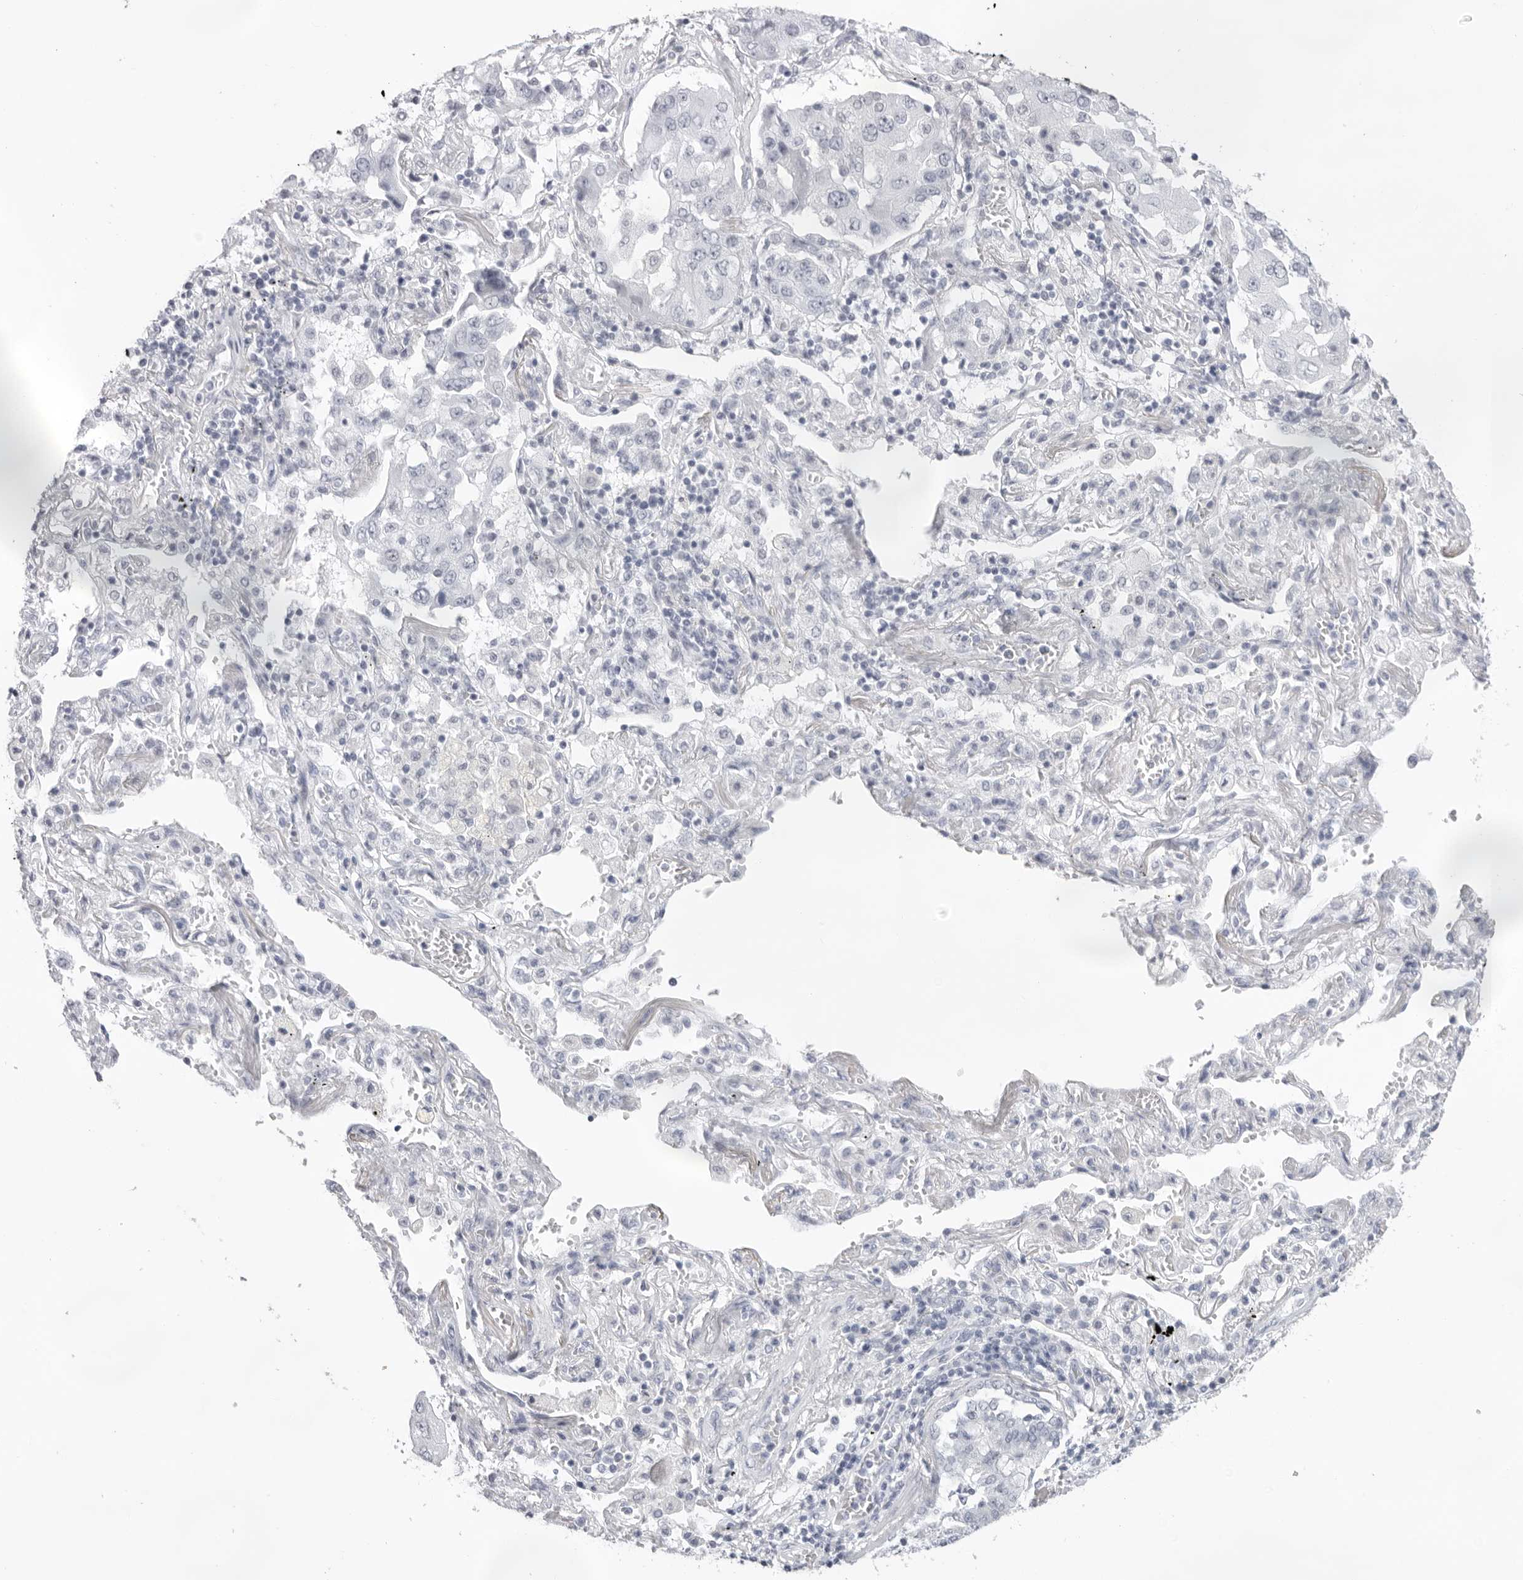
{"staining": {"intensity": "negative", "quantity": "none", "location": "none"}, "tissue": "lung cancer", "cell_type": "Tumor cells", "image_type": "cancer", "snomed": [{"axis": "morphology", "description": "Adenocarcinoma, NOS"}, {"axis": "topography", "description": "Lung"}], "caption": "High power microscopy photomicrograph of an immunohistochemistry photomicrograph of lung cancer, revealing no significant expression in tumor cells.", "gene": "KLK12", "patient": {"sex": "female", "age": 65}}